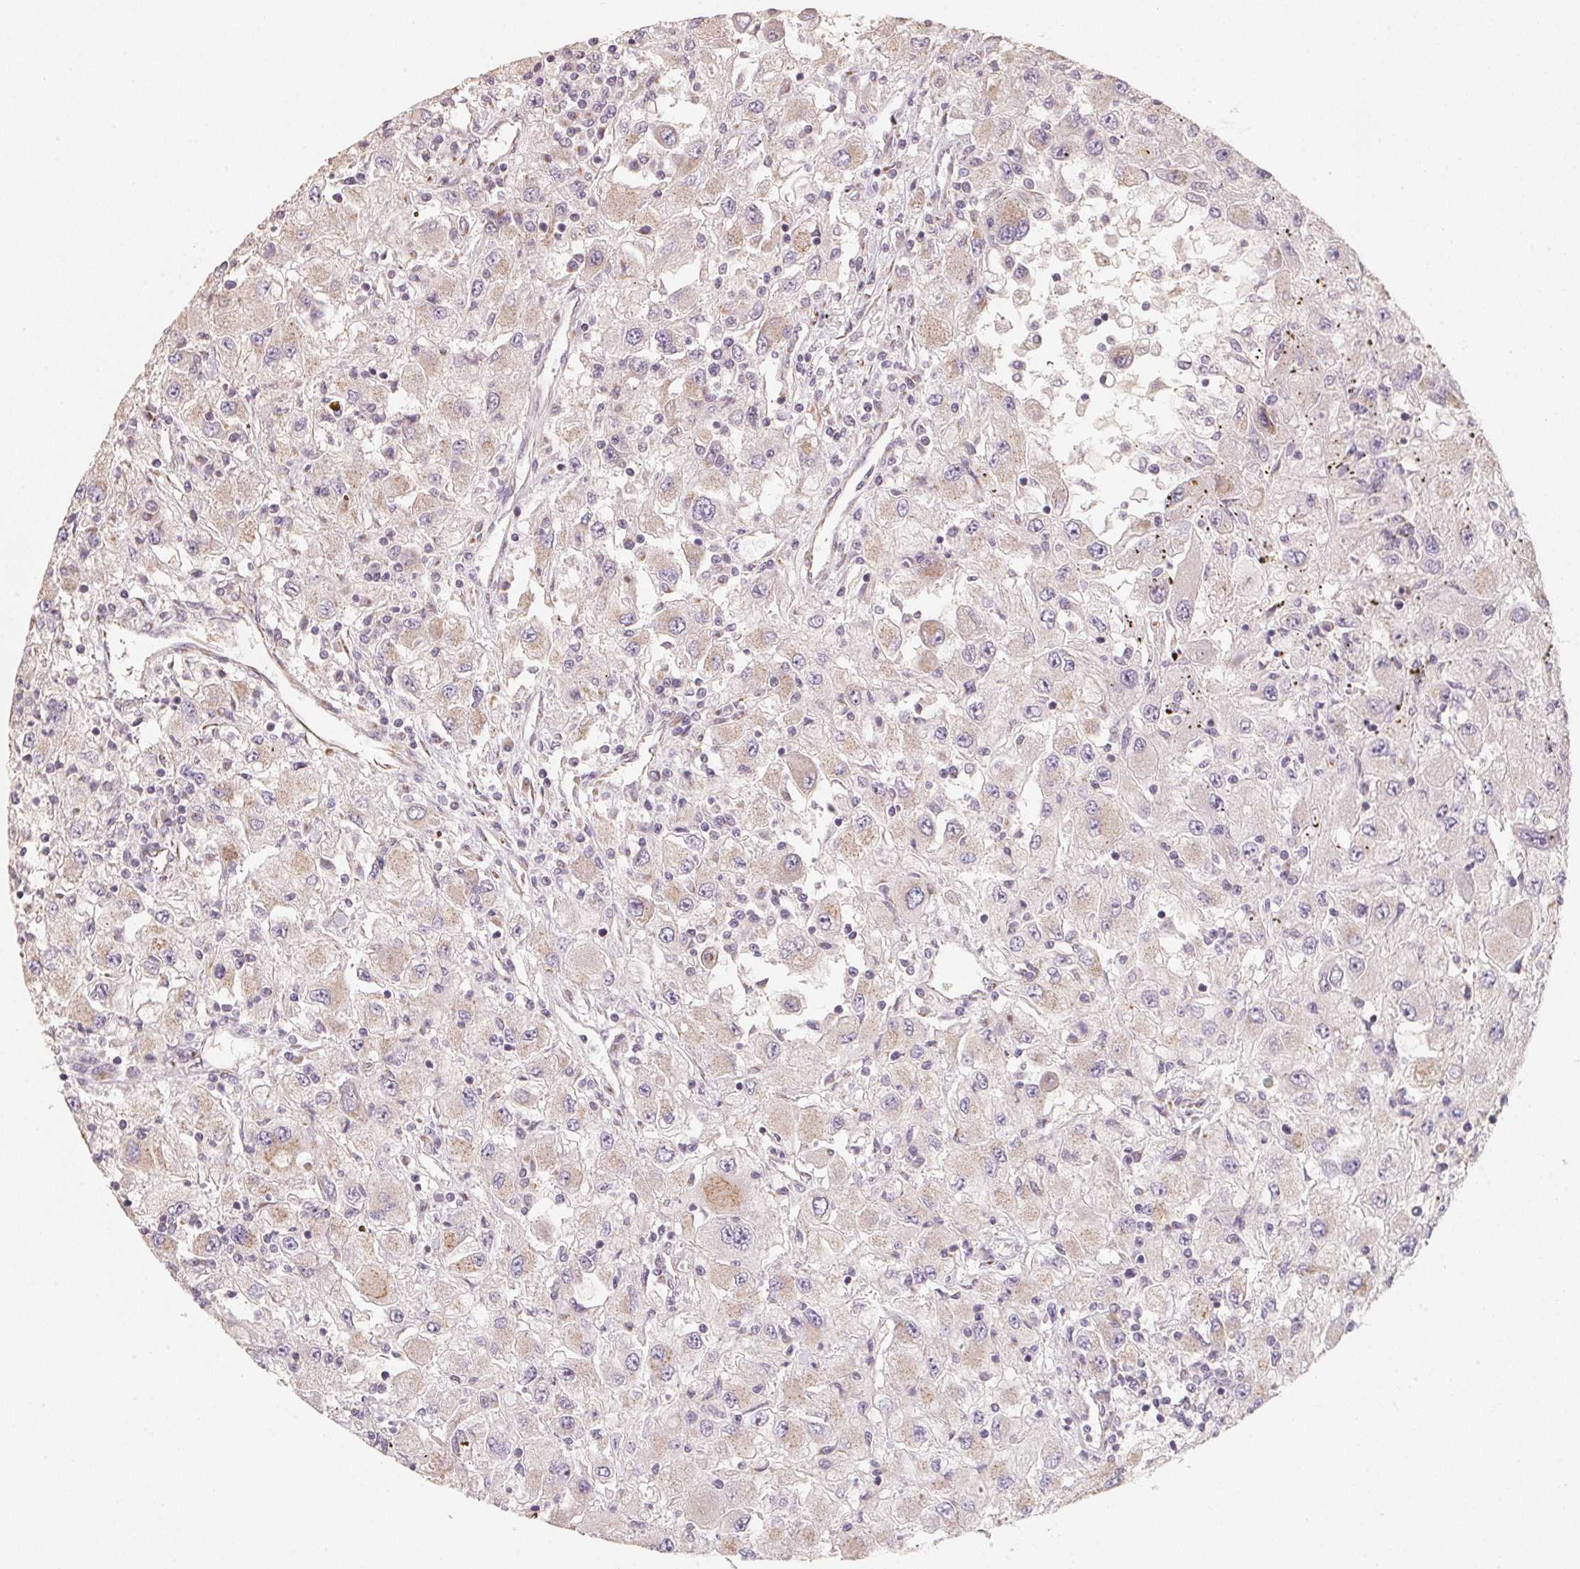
{"staining": {"intensity": "weak", "quantity": "<25%", "location": "cytoplasmic/membranous"}, "tissue": "renal cancer", "cell_type": "Tumor cells", "image_type": "cancer", "snomed": [{"axis": "morphology", "description": "Adenocarcinoma, NOS"}, {"axis": "topography", "description": "Kidney"}], "caption": "Renal cancer was stained to show a protein in brown. There is no significant staining in tumor cells.", "gene": "TSPAN12", "patient": {"sex": "female", "age": 67}}